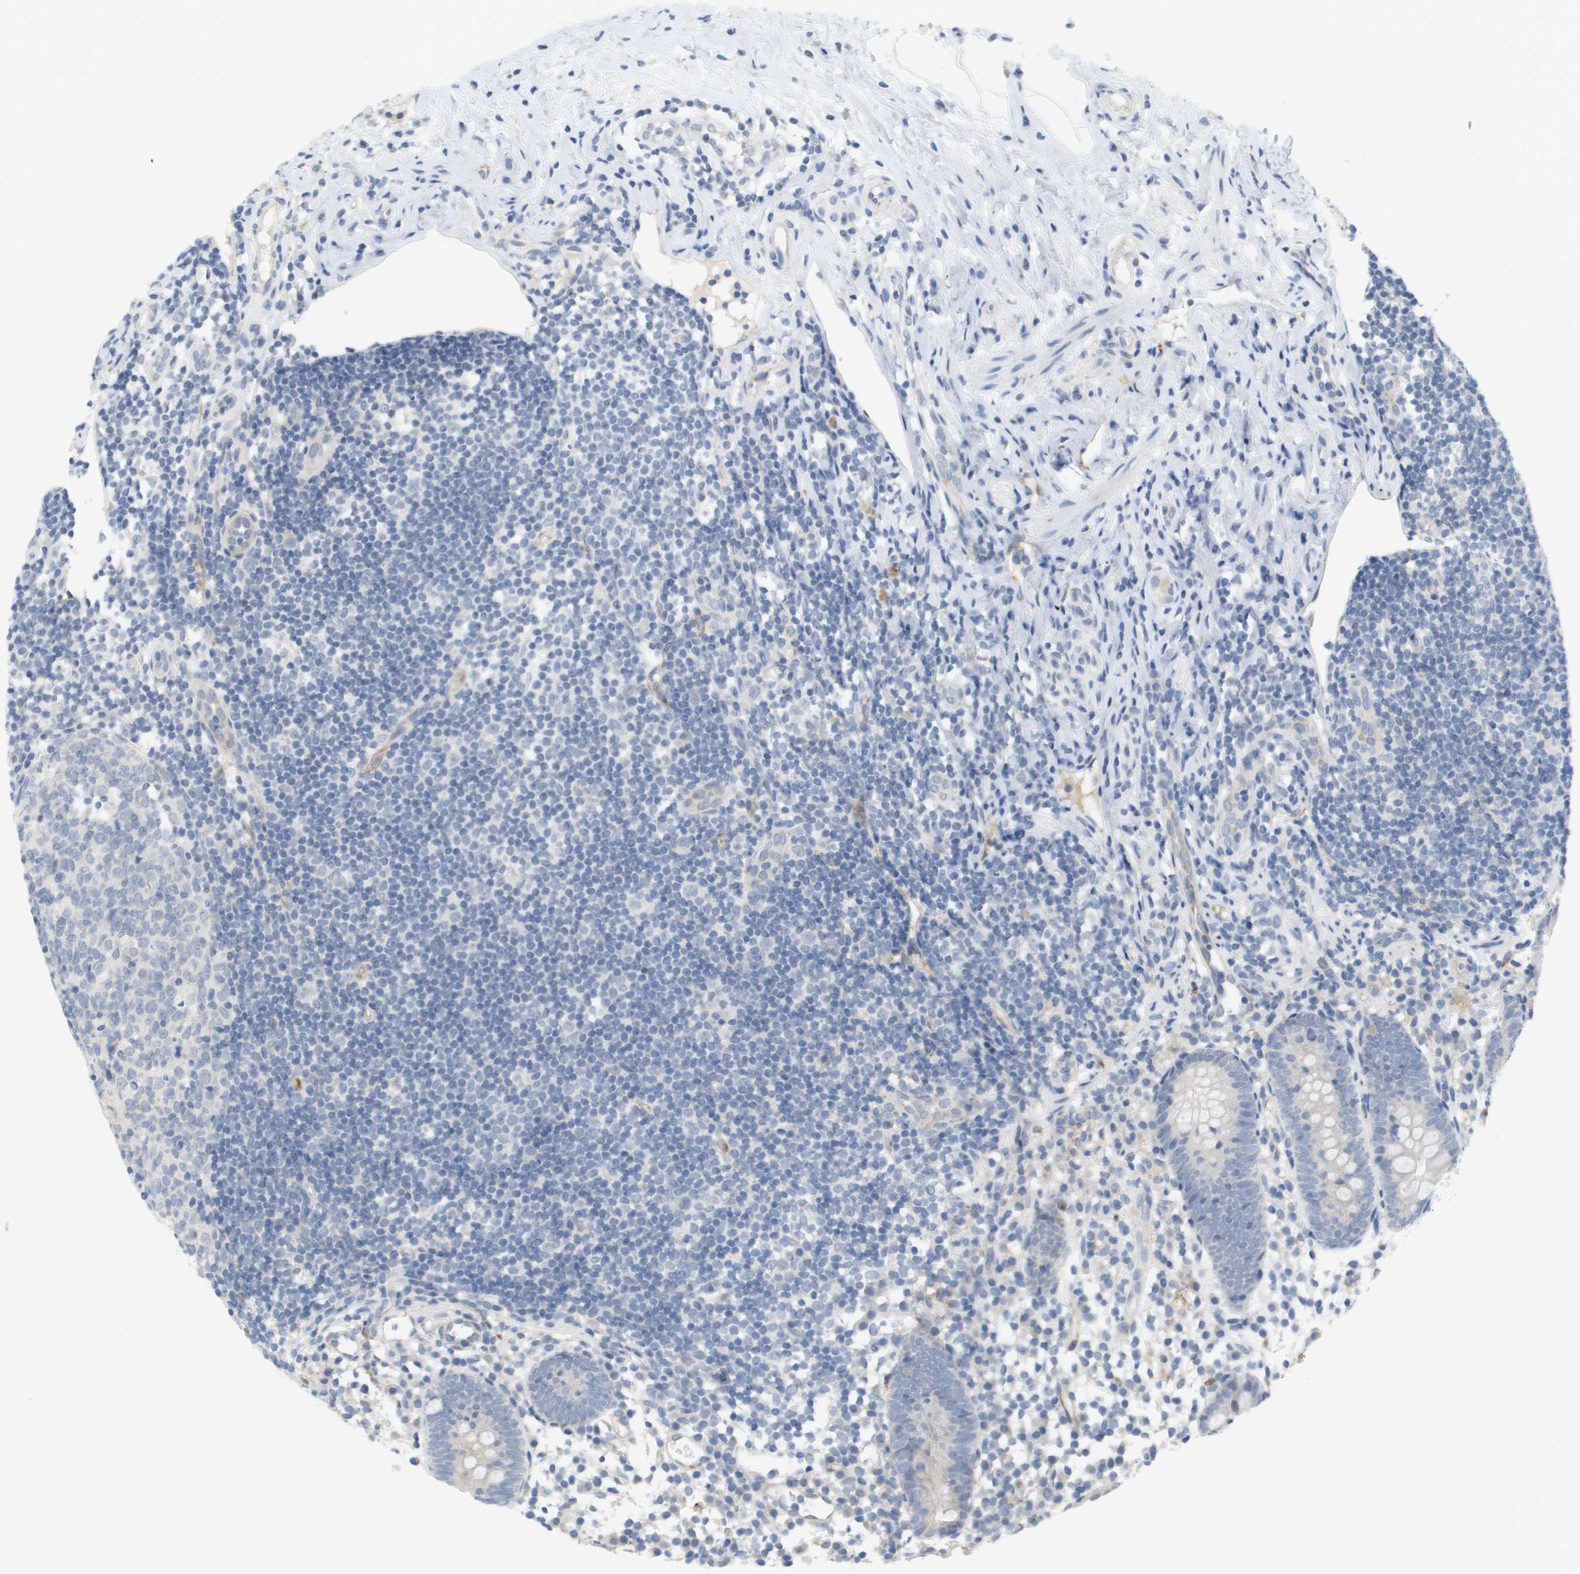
{"staining": {"intensity": "negative", "quantity": "none", "location": "none"}, "tissue": "appendix", "cell_type": "Glandular cells", "image_type": "normal", "snomed": [{"axis": "morphology", "description": "Normal tissue, NOS"}, {"axis": "topography", "description": "Appendix"}], "caption": "Human appendix stained for a protein using immunohistochemistry (IHC) demonstrates no expression in glandular cells.", "gene": "ANGPT2", "patient": {"sex": "female", "age": 20}}